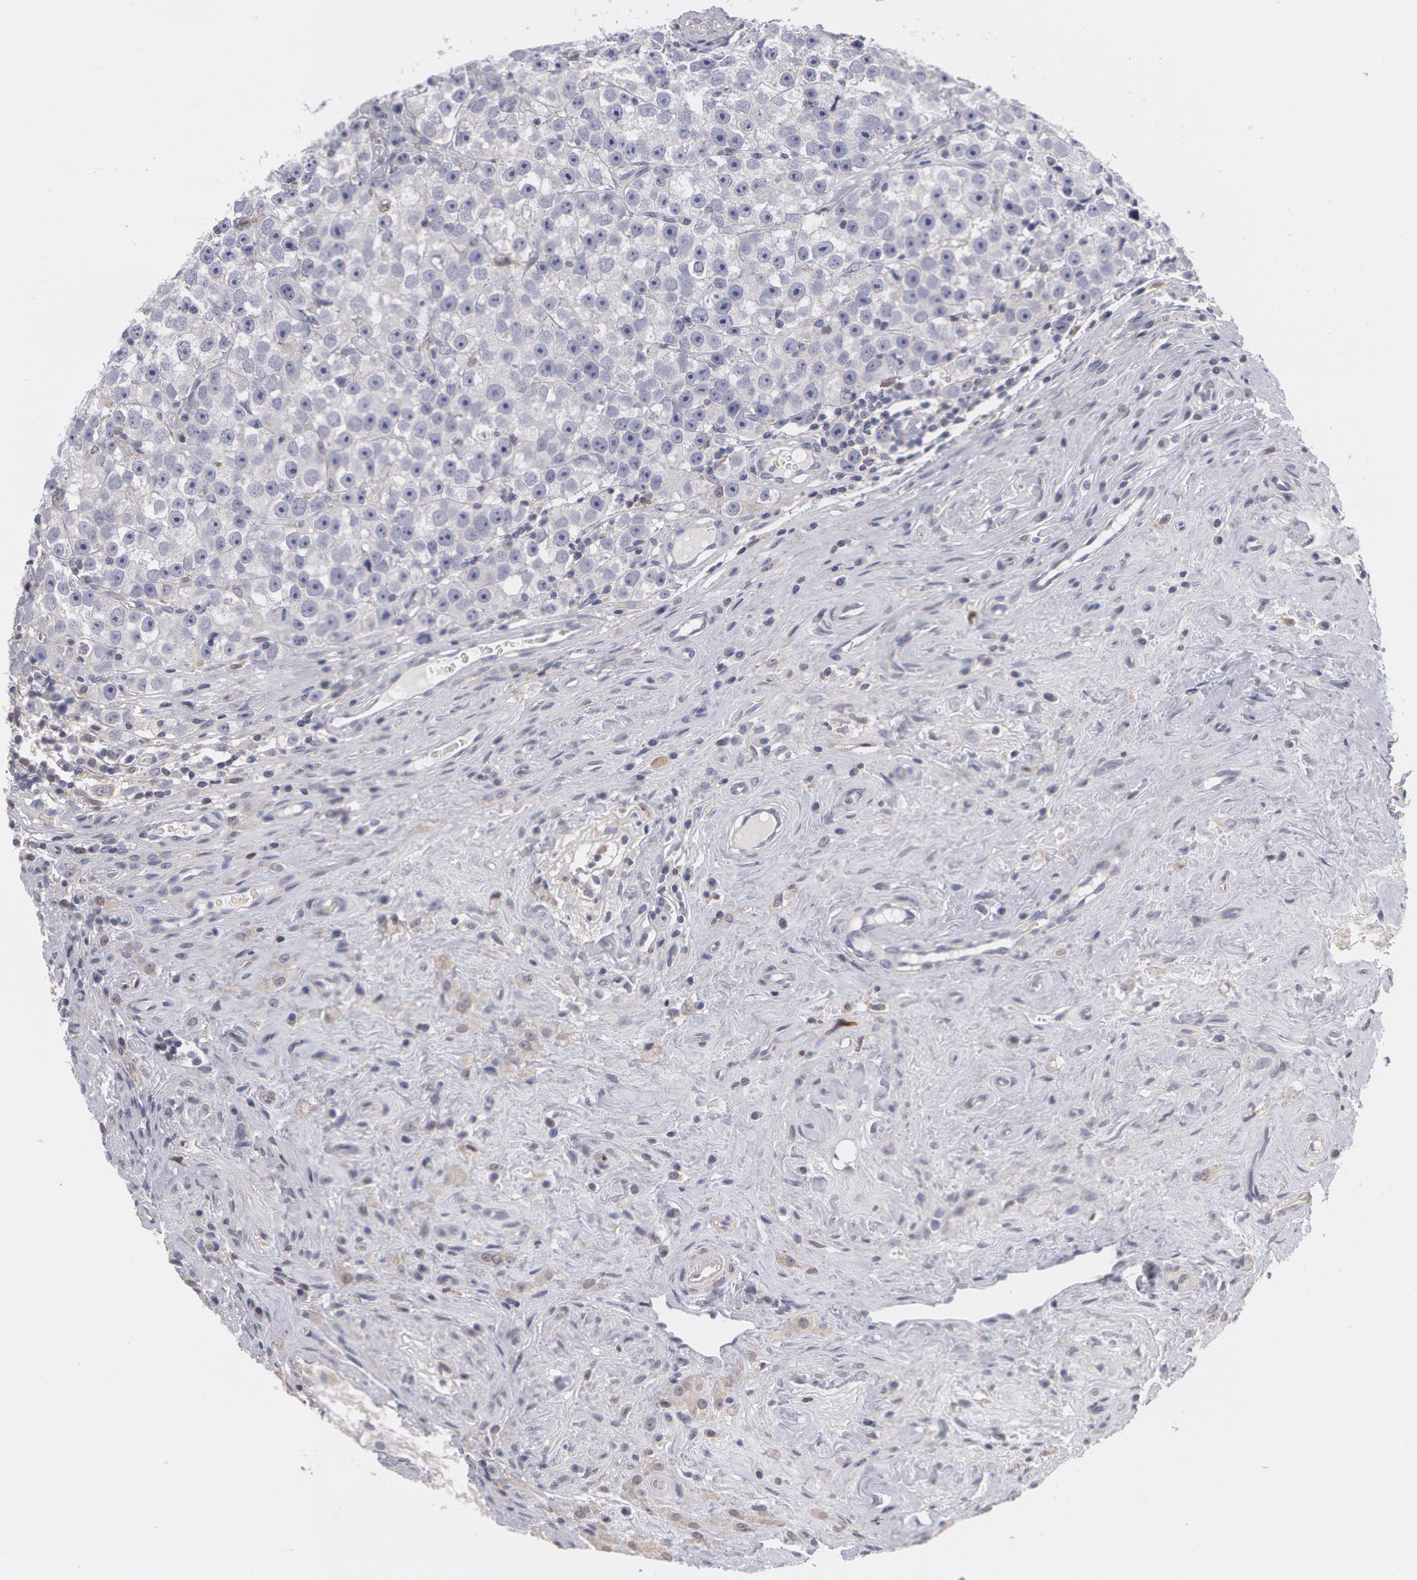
{"staining": {"intensity": "weak", "quantity": "<25%", "location": "cytoplasmic/membranous"}, "tissue": "testis cancer", "cell_type": "Tumor cells", "image_type": "cancer", "snomed": [{"axis": "morphology", "description": "Seminoma, NOS"}, {"axis": "topography", "description": "Testis"}], "caption": "IHC of testis cancer (seminoma) demonstrates no expression in tumor cells. Nuclei are stained in blue.", "gene": "CAT", "patient": {"sex": "male", "age": 32}}